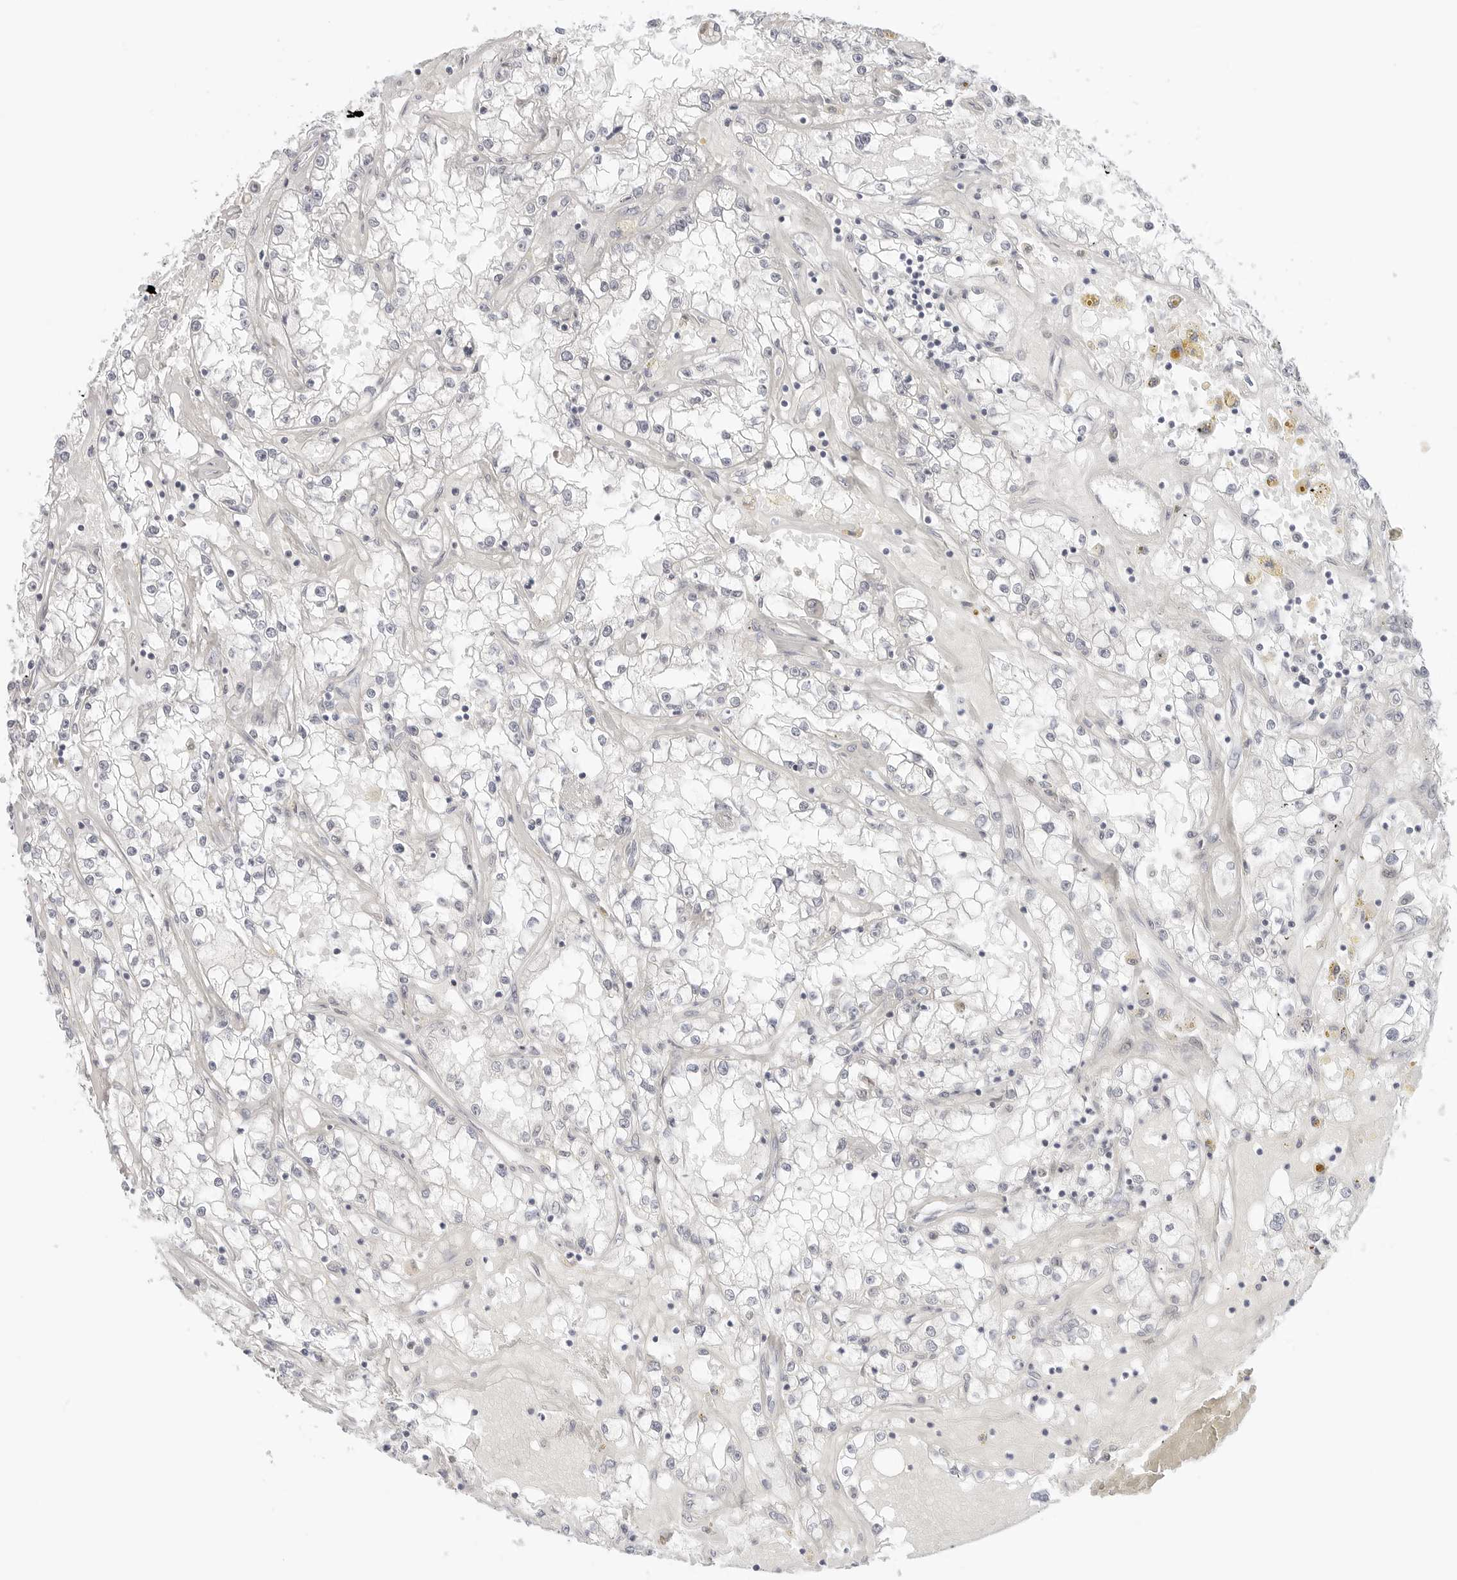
{"staining": {"intensity": "negative", "quantity": "none", "location": "none"}, "tissue": "renal cancer", "cell_type": "Tumor cells", "image_type": "cancer", "snomed": [{"axis": "morphology", "description": "Adenocarcinoma, NOS"}, {"axis": "topography", "description": "Kidney"}], "caption": "DAB (3,3'-diaminobenzidine) immunohistochemical staining of renal adenocarcinoma shows no significant positivity in tumor cells.", "gene": "NUDC", "patient": {"sex": "male", "age": 56}}